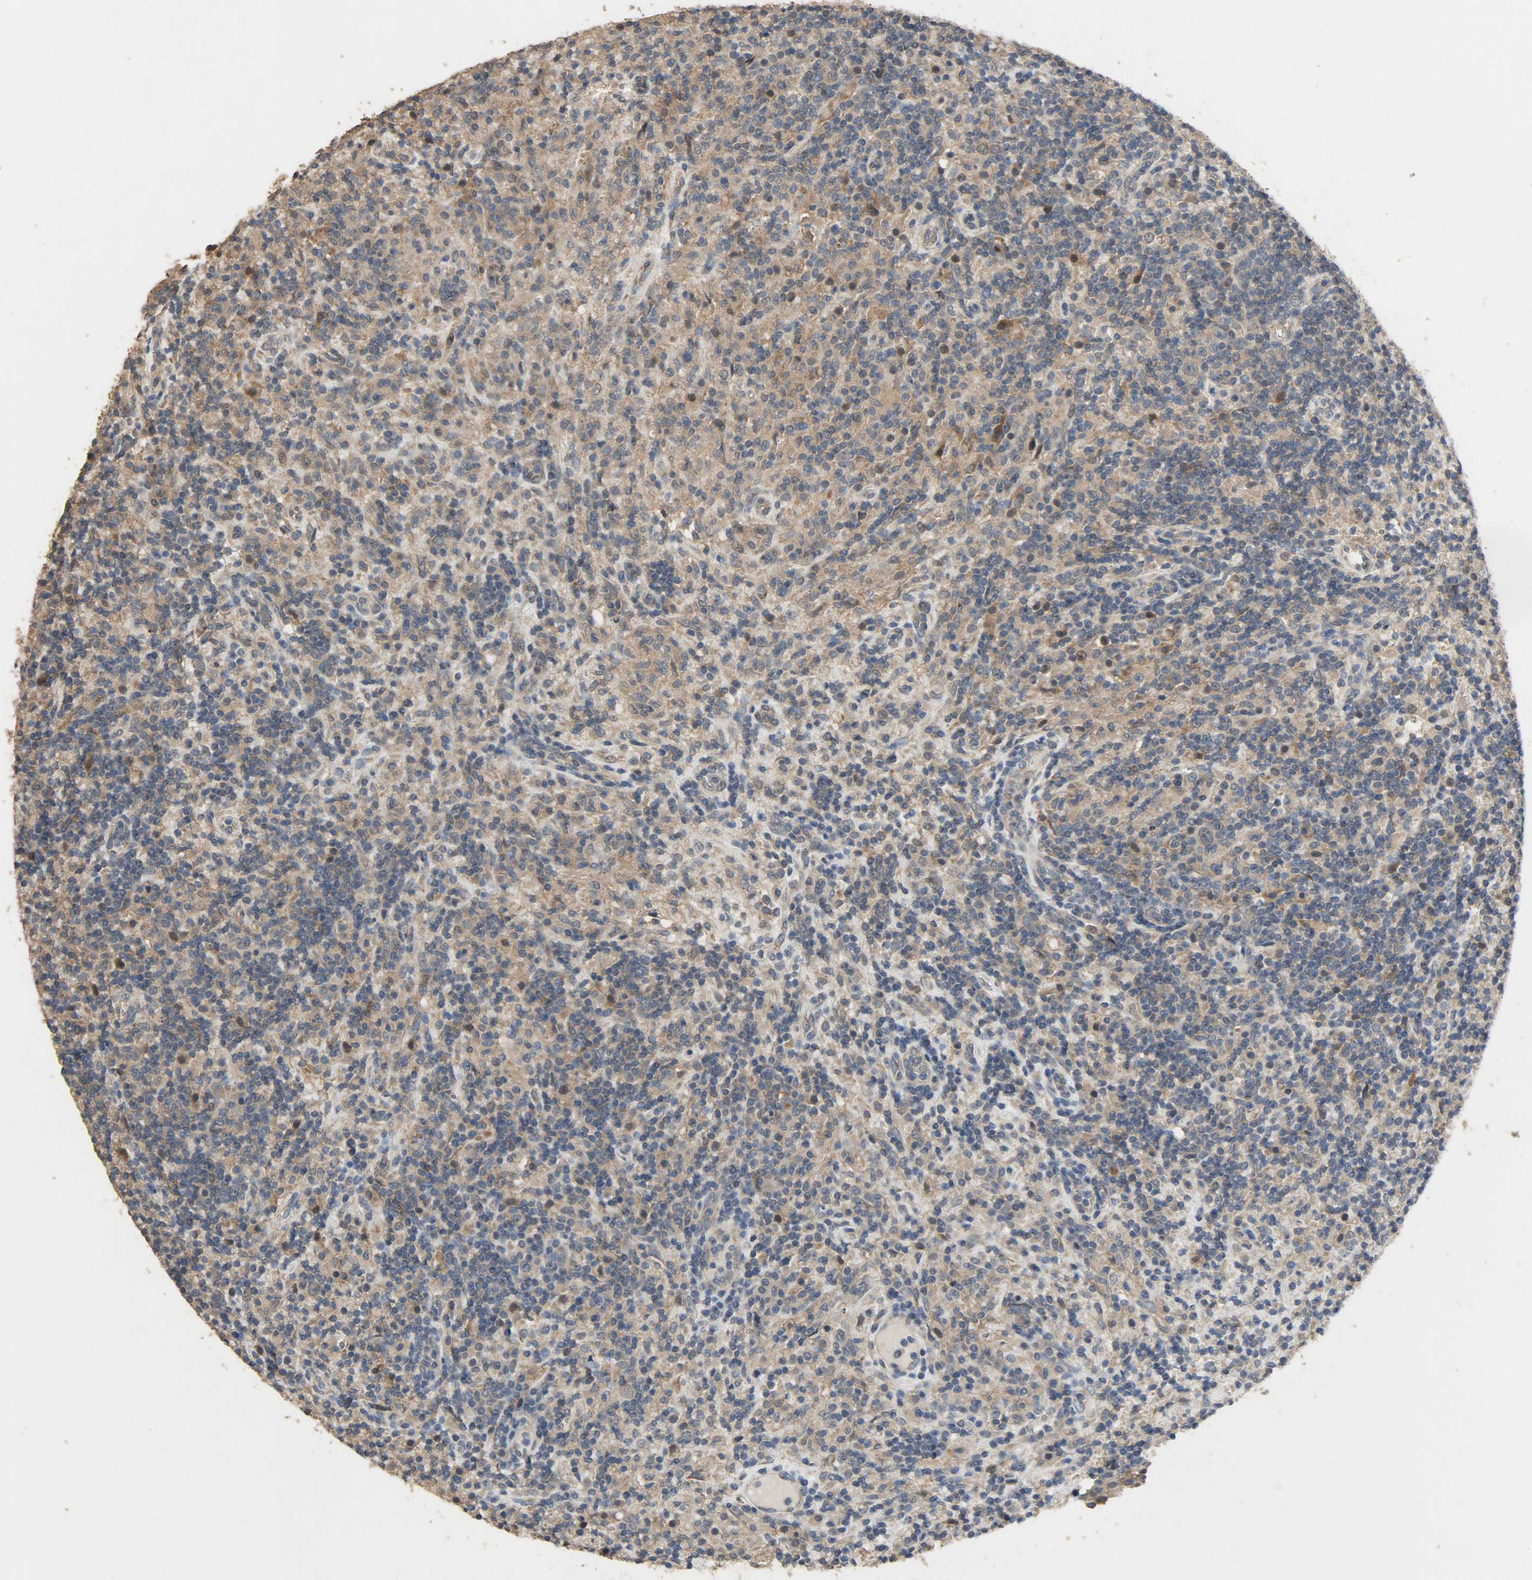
{"staining": {"intensity": "moderate", "quantity": ">75%", "location": "cytoplasmic/membranous"}, "tissue": "lymphoma", "cell_type": "Tumor cells", "image_type": "cancer", "snomed": [{"axis": "morphology", "description": "Hodgkin's disease, NOS"}, {"axis": "topography", "description": "Lymph node"}], "caption": "Moderate cytoplasmic/membranous expression for a protein is identified in about >75% of tumor cells of lymphoma using IHC.", "gene": "CDKN2C", "patient": {"sex": "male", "age": 70}}